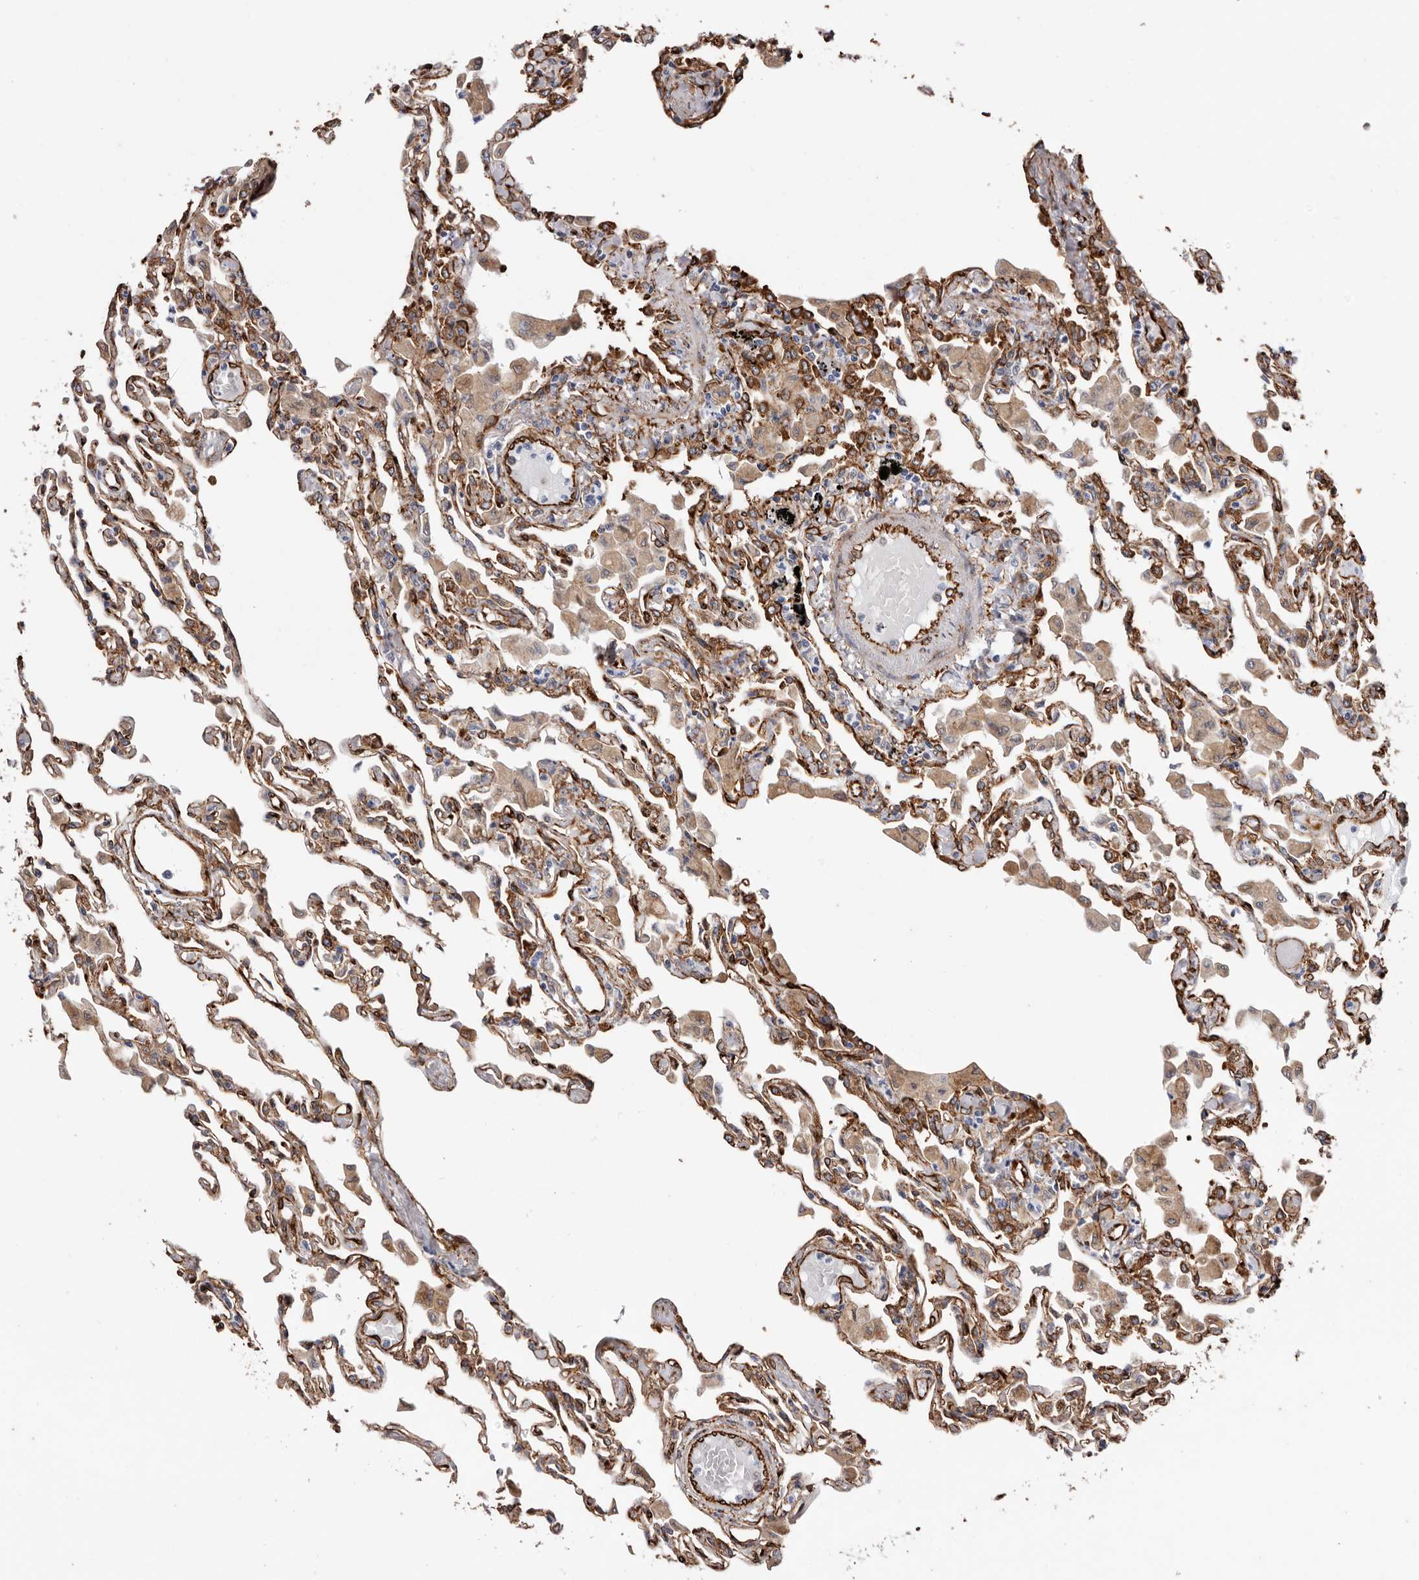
{"staining": {"intensity": "moderate", "quantity": ">75%", "location": "cytoplasmic/membranous"}, "tissue": "lung", "cell_type": "Alveolar cells", "image_type": "normal", "snomed": [{"axis": "morphology", "description": "Normal tissue, NOS"}, {"axis": "topography", "description": "Bronchus"}, {"axis": "topography", "description": "Lung"}], "caption": "Human lung stained for a protein (brown) demonstrates moderate cytoplasmic/membranous positive positivity in approximately >75% of alveolar cells.", "gene": "SEMA3E", "patient": {"sex": "female", "age": 49}}